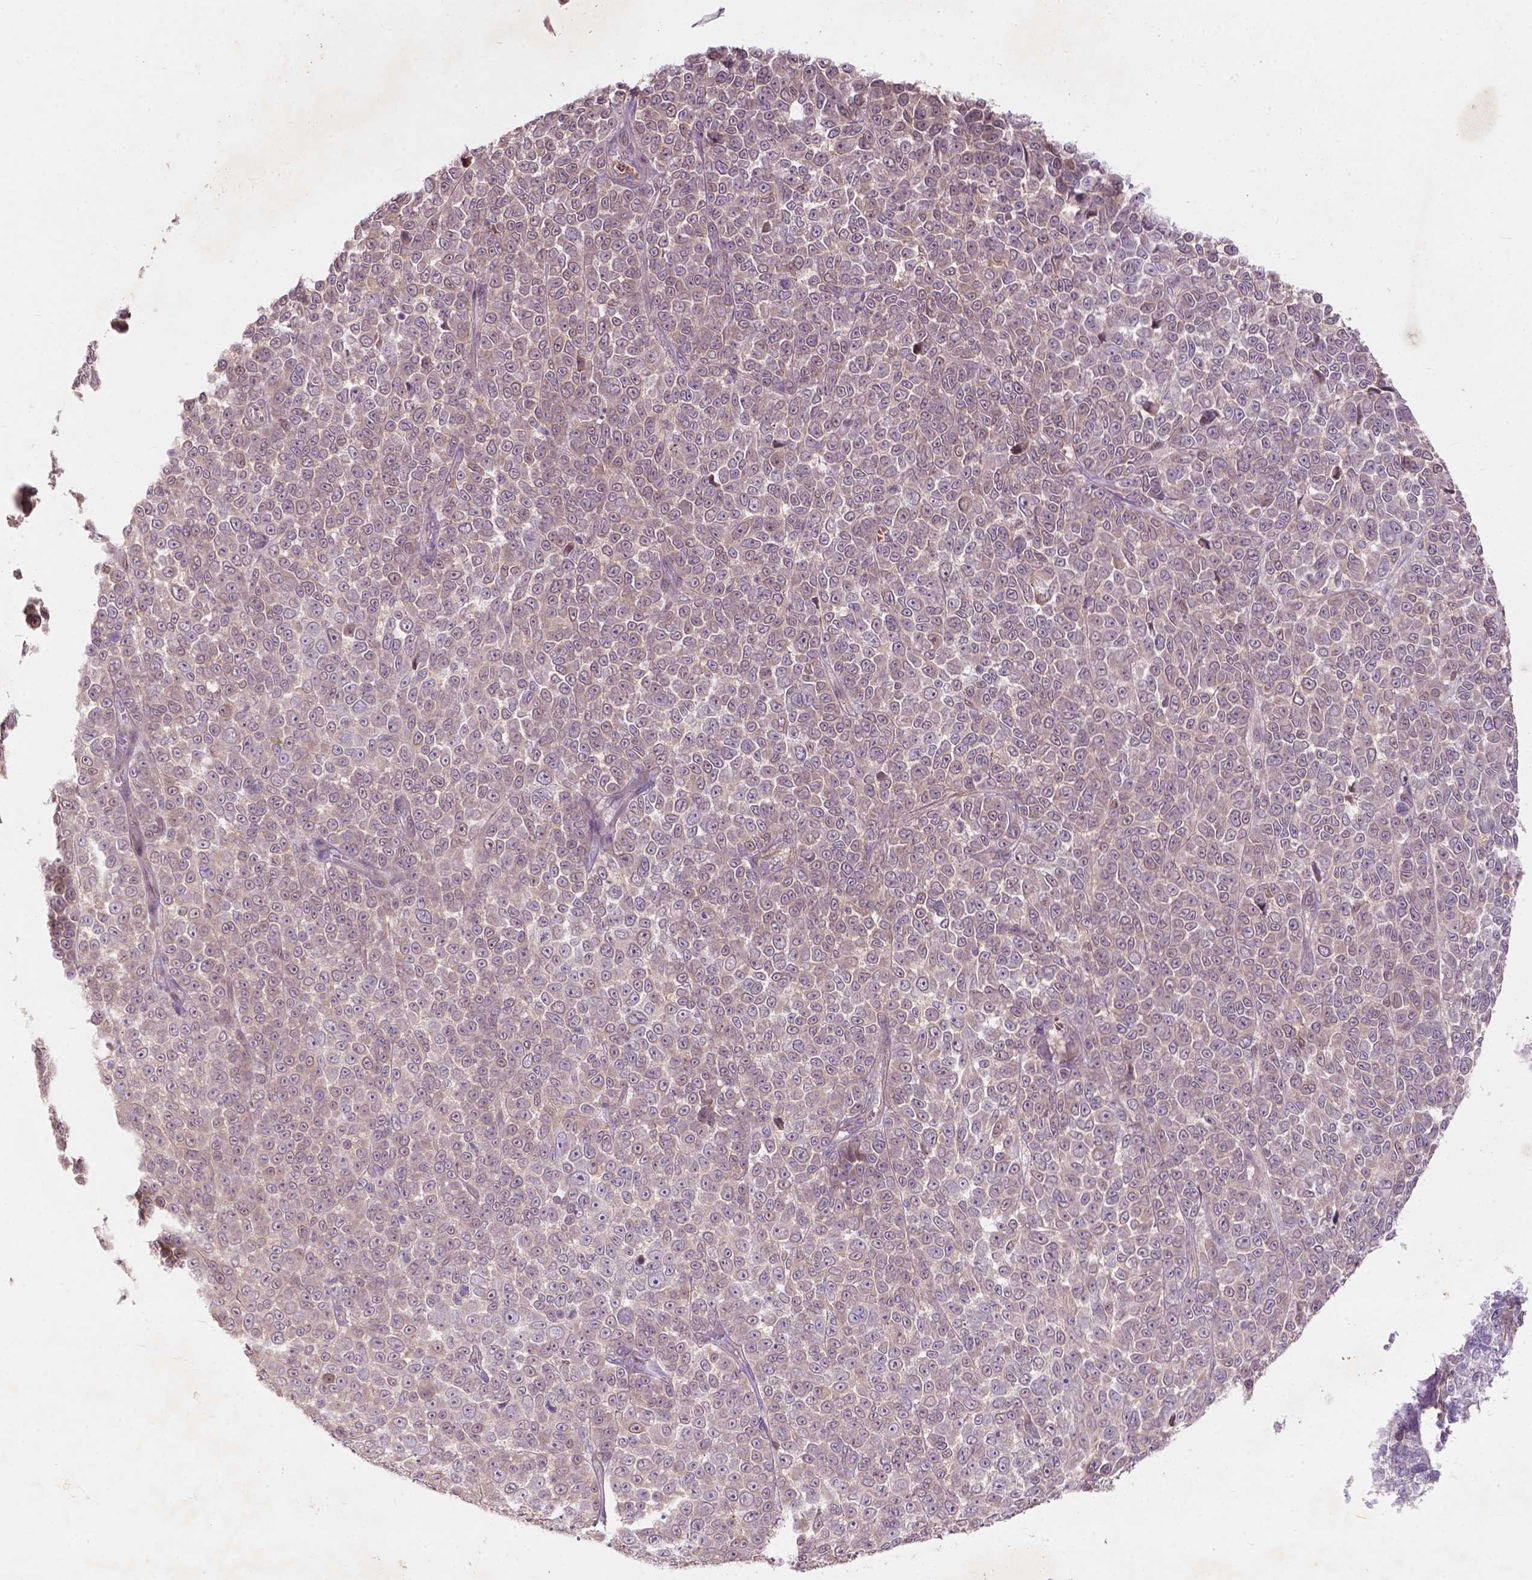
{"staining": {"intensity": "weak", "quantity": "<25%", "location": "cytoplasmic/membranous,nuclear"}, "tissue": "melanoma", "cell_type": "Tumor cells", "image_type": "cancer", "snomed": [{"axis": "morphology", "description": "Malignant melanoma, NOS"}, {"axis": "topography", "description": "Skin"}], "caption": "Malignant melanoma stained for a protein using IHC demonstrates no positivity tumor cells.", "gene": "GPR37", "patient": {"sex": "female", "age": 95}}